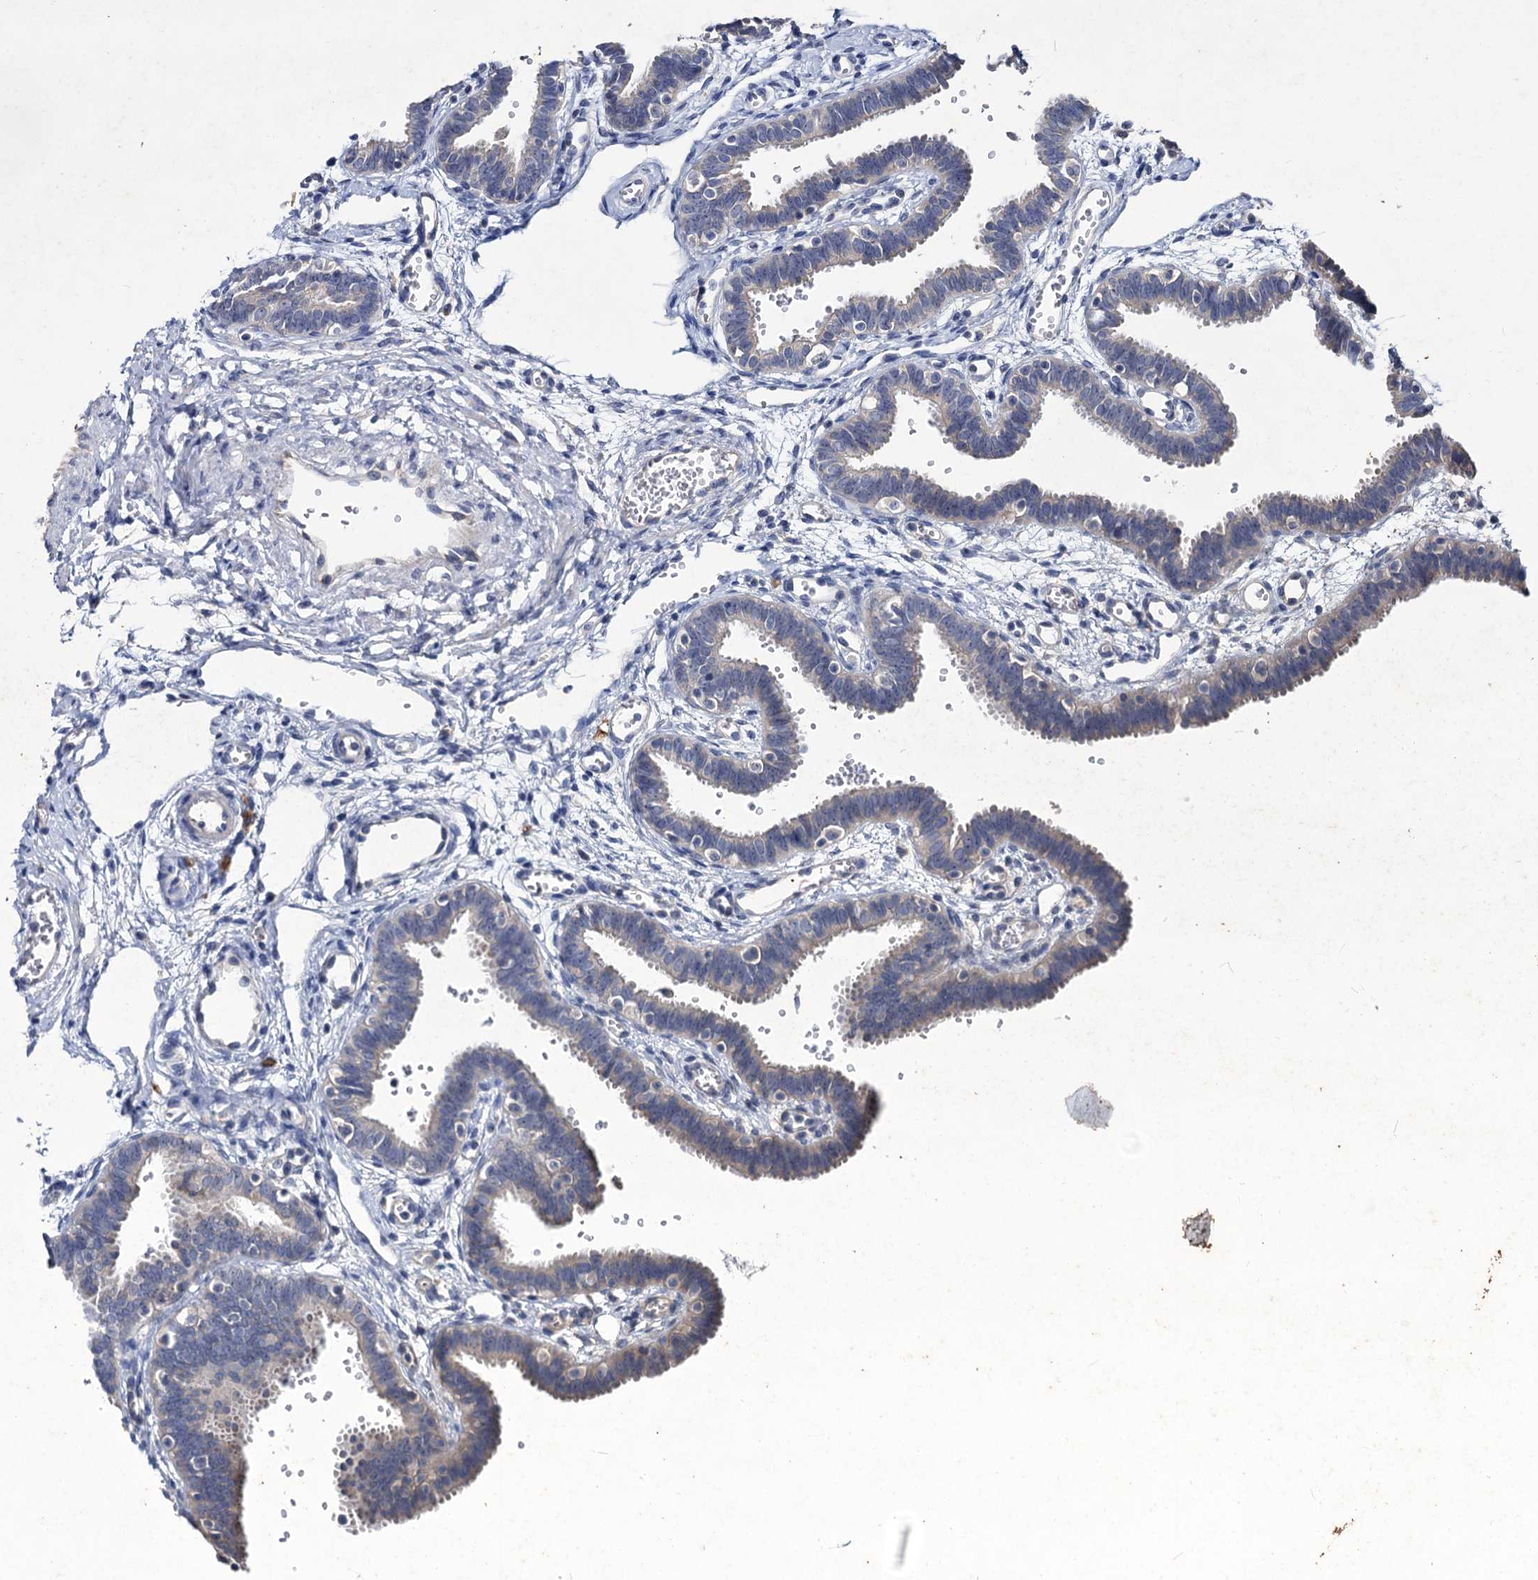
{"staining": {"intensity": "negative", "quantity": "none", "location": "none"}, "tissue": "fallopian tube", "cell_type": "Glandular cells", "image_type": "normal", "snomed": [{"axis": "morphology", "description": "Normal tissue, NOS"}, {"axis": "topography", "description": "Fallopian tube"}, {"axis": "topography", "description": "Placenta"}], "caption": "High magnification brightfield microscopy of unremarkable fallopian tube stained with DAB (3,3'-diaminobenzidine) (brown) and counterstained with hematoxylin (blue): glandular cells show no significant expression.", "gene": "ATP9A", "patient": {"sex": "female", "age": 32}}